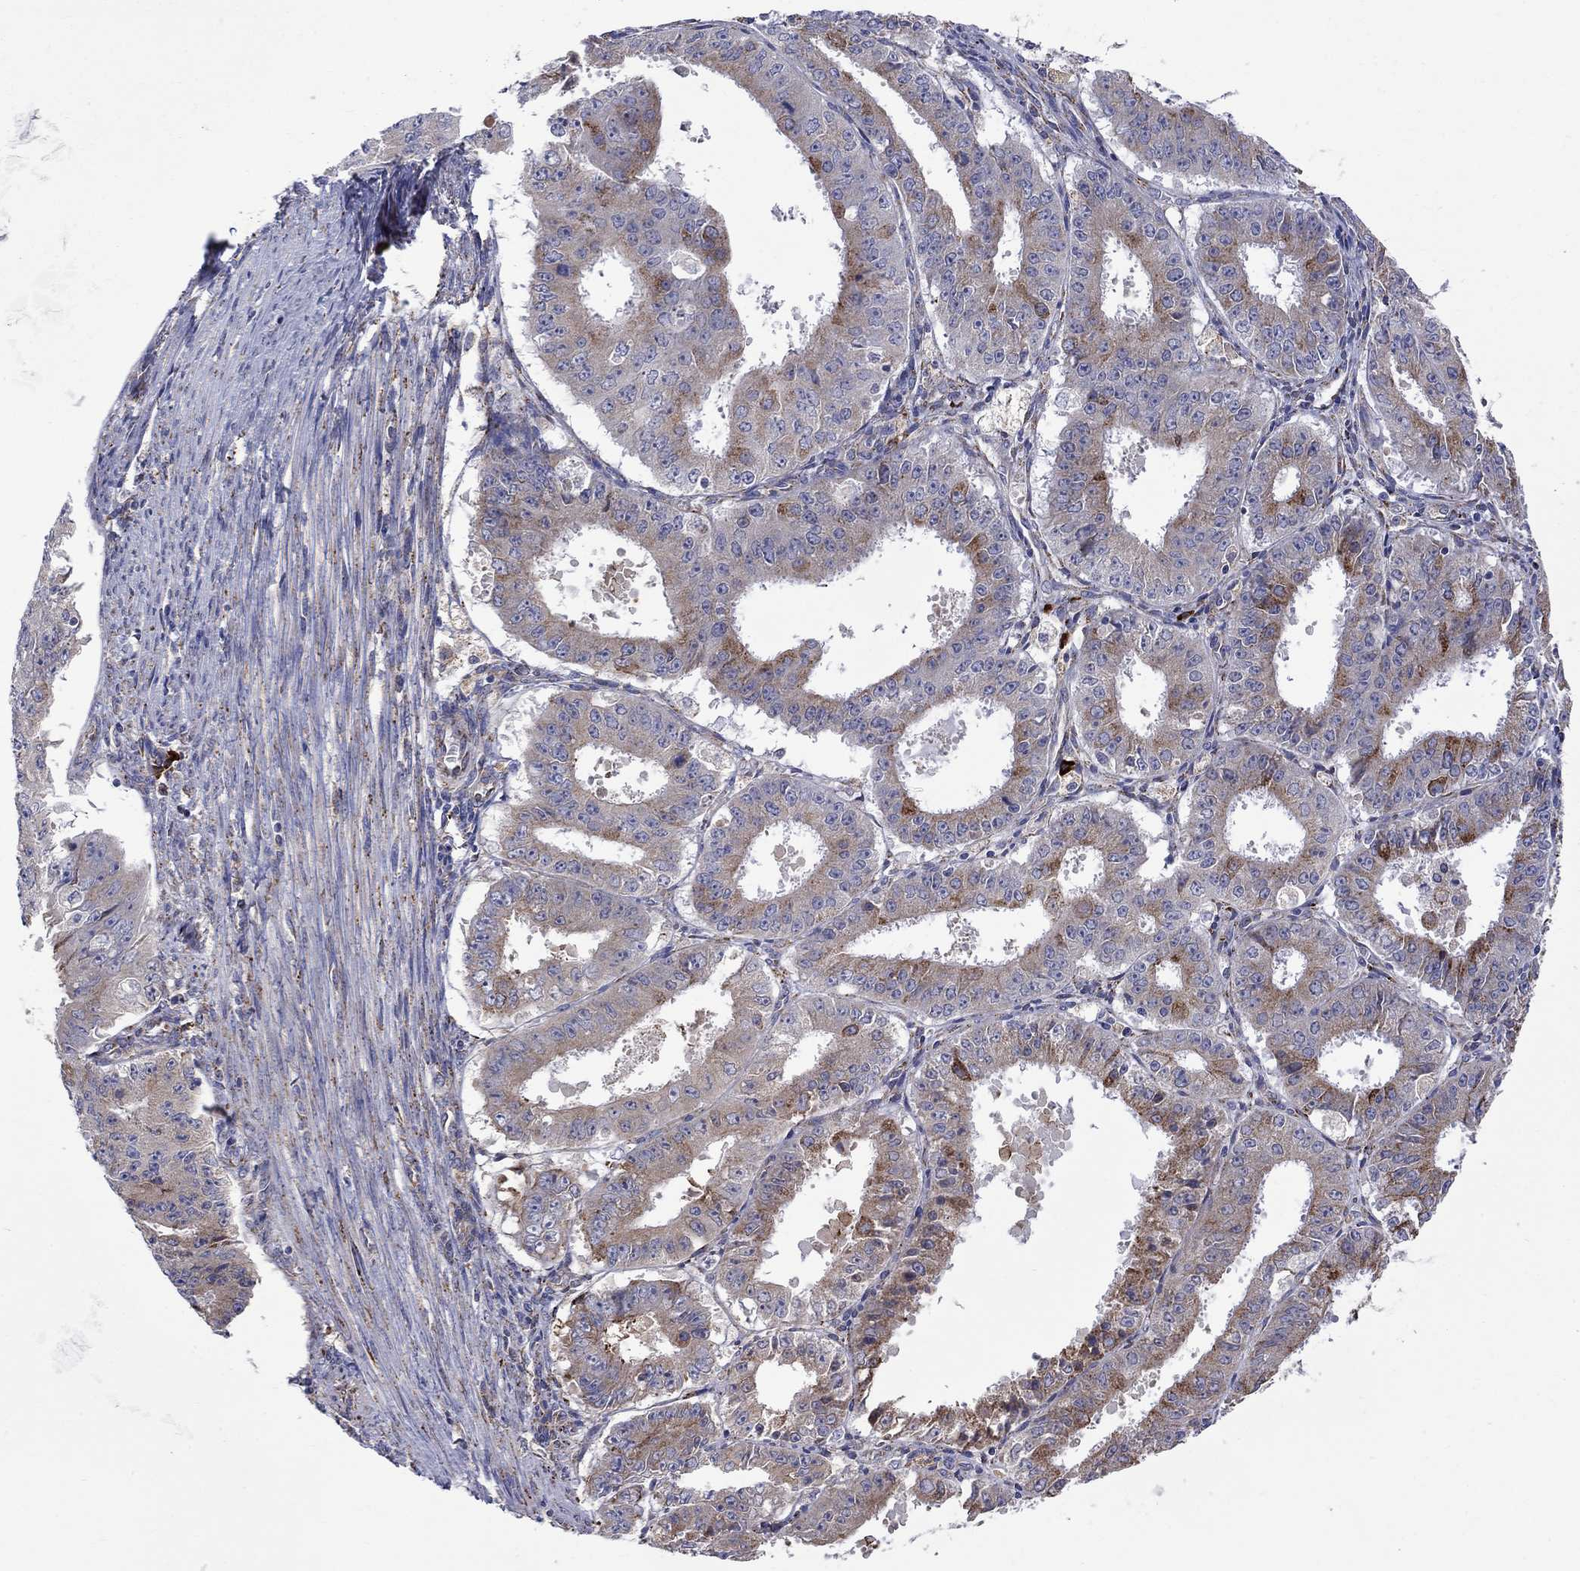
{"staining": {"intensity": "strong", "quantity": "<25%", "location": "cytoplasmic/membranous"}, "tissue": "ovarian cancer", "cell_type": "Tumor cells", "image_type": "cancer", "snomed": [{"axis": "morphology", "description": "Carcinoma, endometroid"}, {"axis": "topography", "description": "Ovary"}], "caption": "About <25% of tumor cells in human ovarian cancer display strong cytoplasmic/membranous protein staining as visualized by brown immunohistochemical staining.", "gene": "ASNS", "patient": {"sex": "female", "age": 42}}